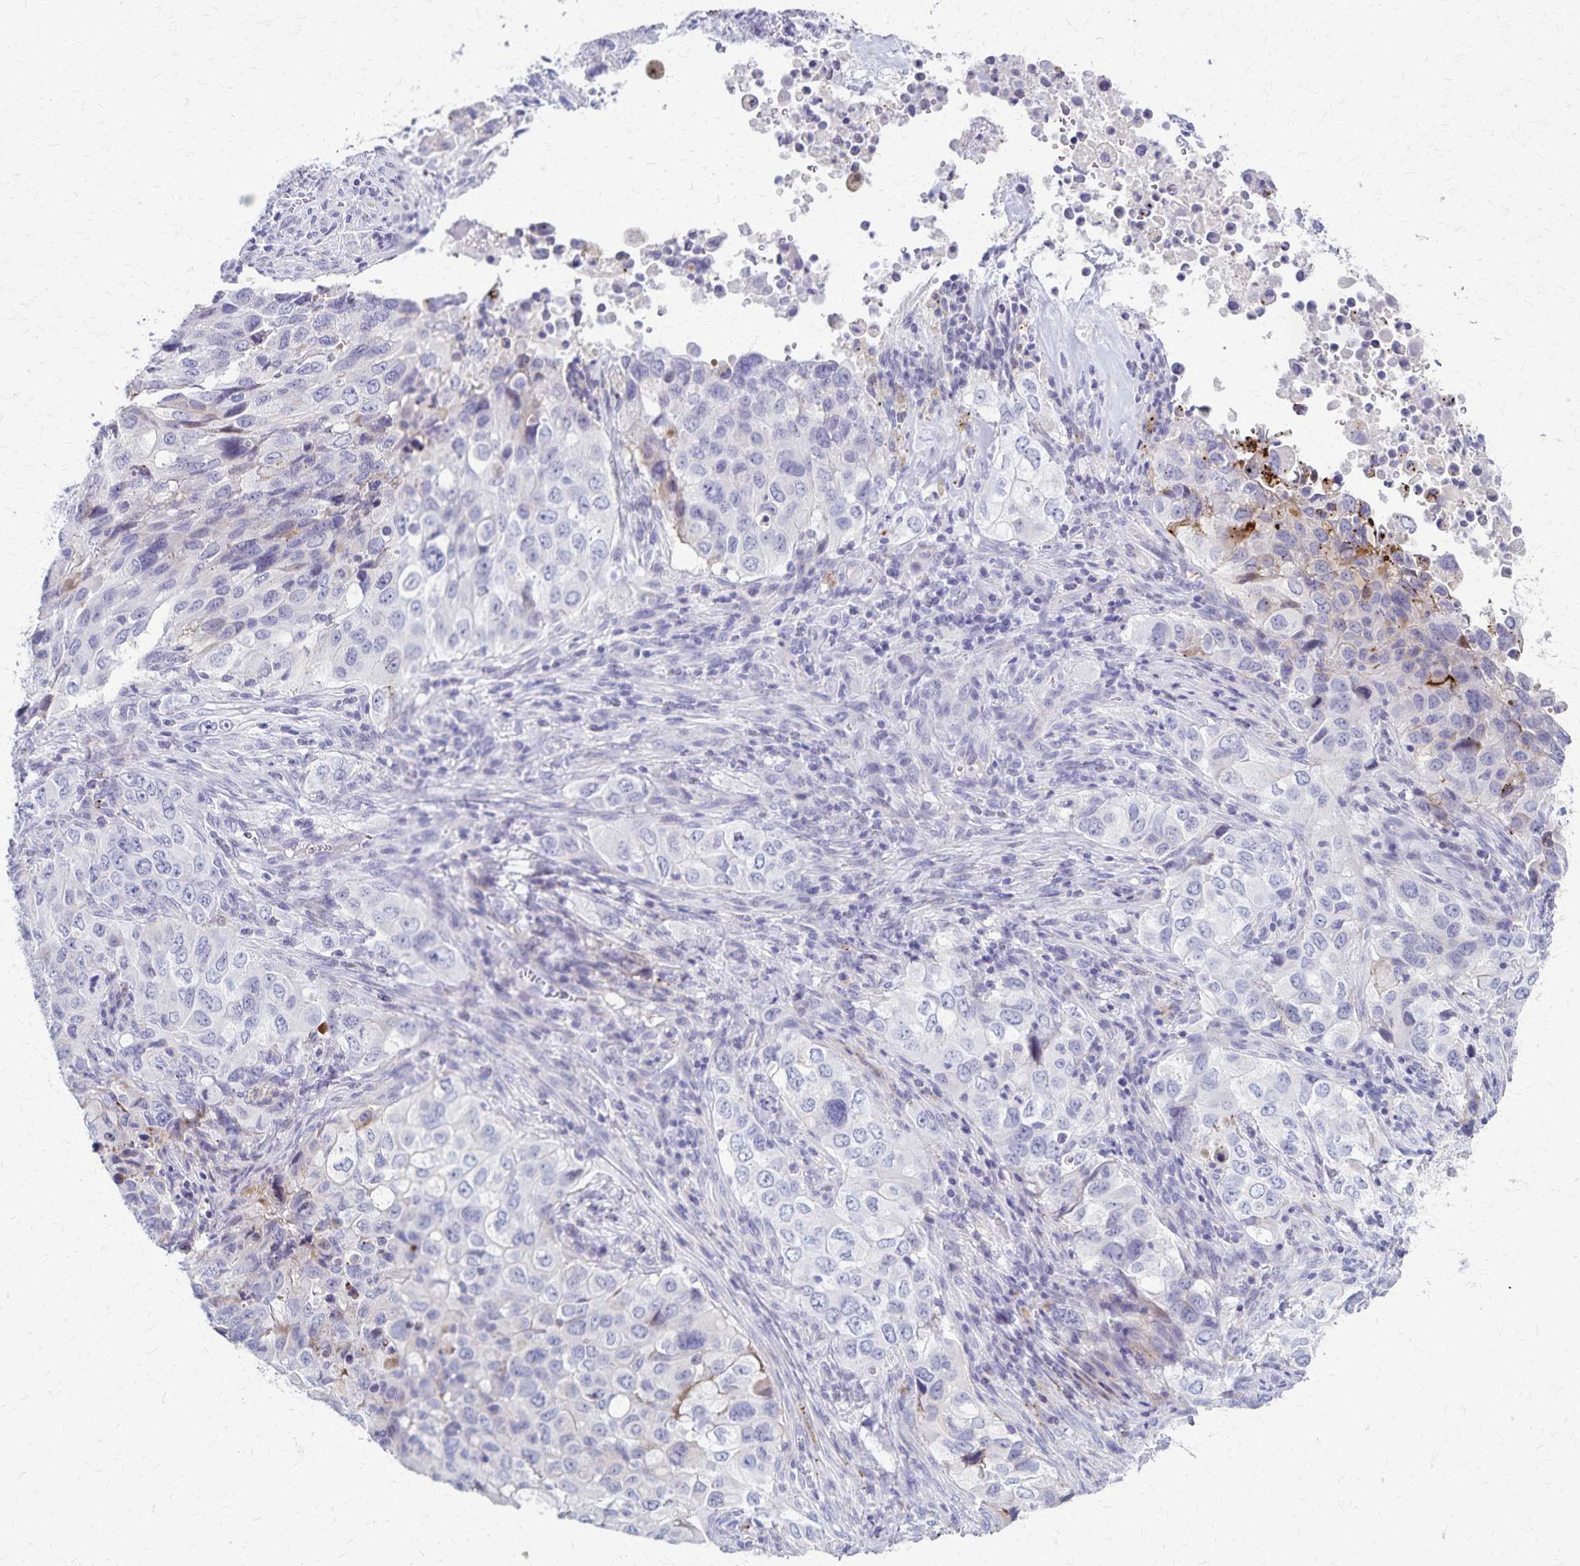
{"staining": {"intensity": "negative", "quantity": "none", "location": "none"}, "tissue": "lung cancer", "cell_type": "Tumor cells", "image_type": "cancer", "snomed": [{"axis": "morphology", "description": "Adenocarcinoma, NOS"}, {"axis": "morphology", "description": "Adenocarcinoma, metastatic, NOS"}, {"axis": "topography", "description": "Lymph node"}, {"axis": "topography", "description": "Lung"}], "caption": "This image is of lung cancer (metastatic adenocarcinoma) stained with immunohistochemistry (IHC) to label a protein in brown with the nuclei are counter-stained blue. There is no positivity in tumor cells.", "gene": "TMEM60", "patient": {"sex": "female", "age": 42}}